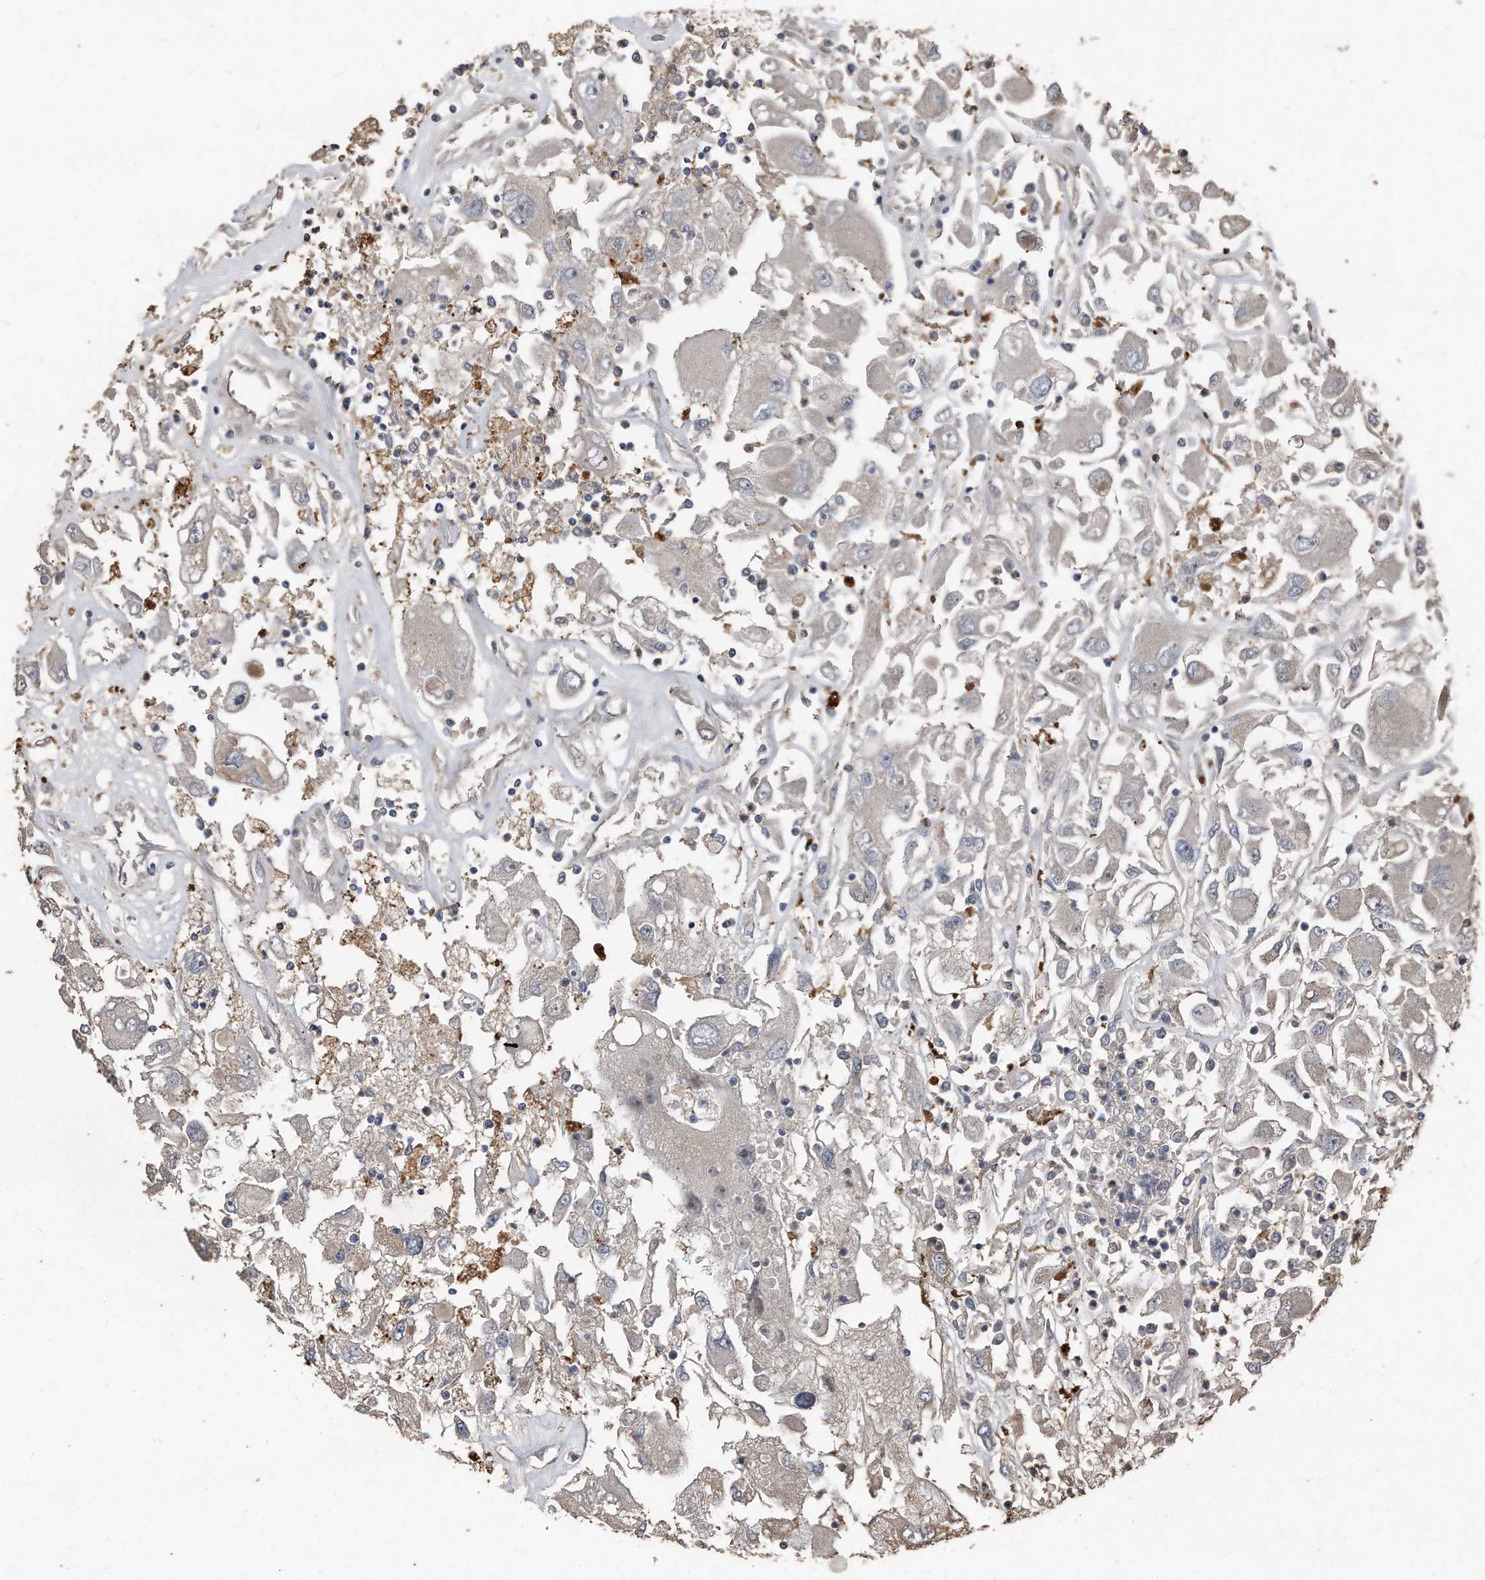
{"staining": {"intensity": "negative", "quantity": "none", "location": "none"}, "tissue": "renal cancer", "cell_type": "Tumor cells", "image_type": "cancer", "snomed": [{"axis": "morphology", "description": "Adenocarcinoma, NOS"}, {"axis": "topography", "description": "Kidney"}], "caption": "Tumor cells are negative for brown protein staining in renal adenocarcinoma.", "gene": "ANKRD10", "patient": {"sex": "female", "age": 52}}